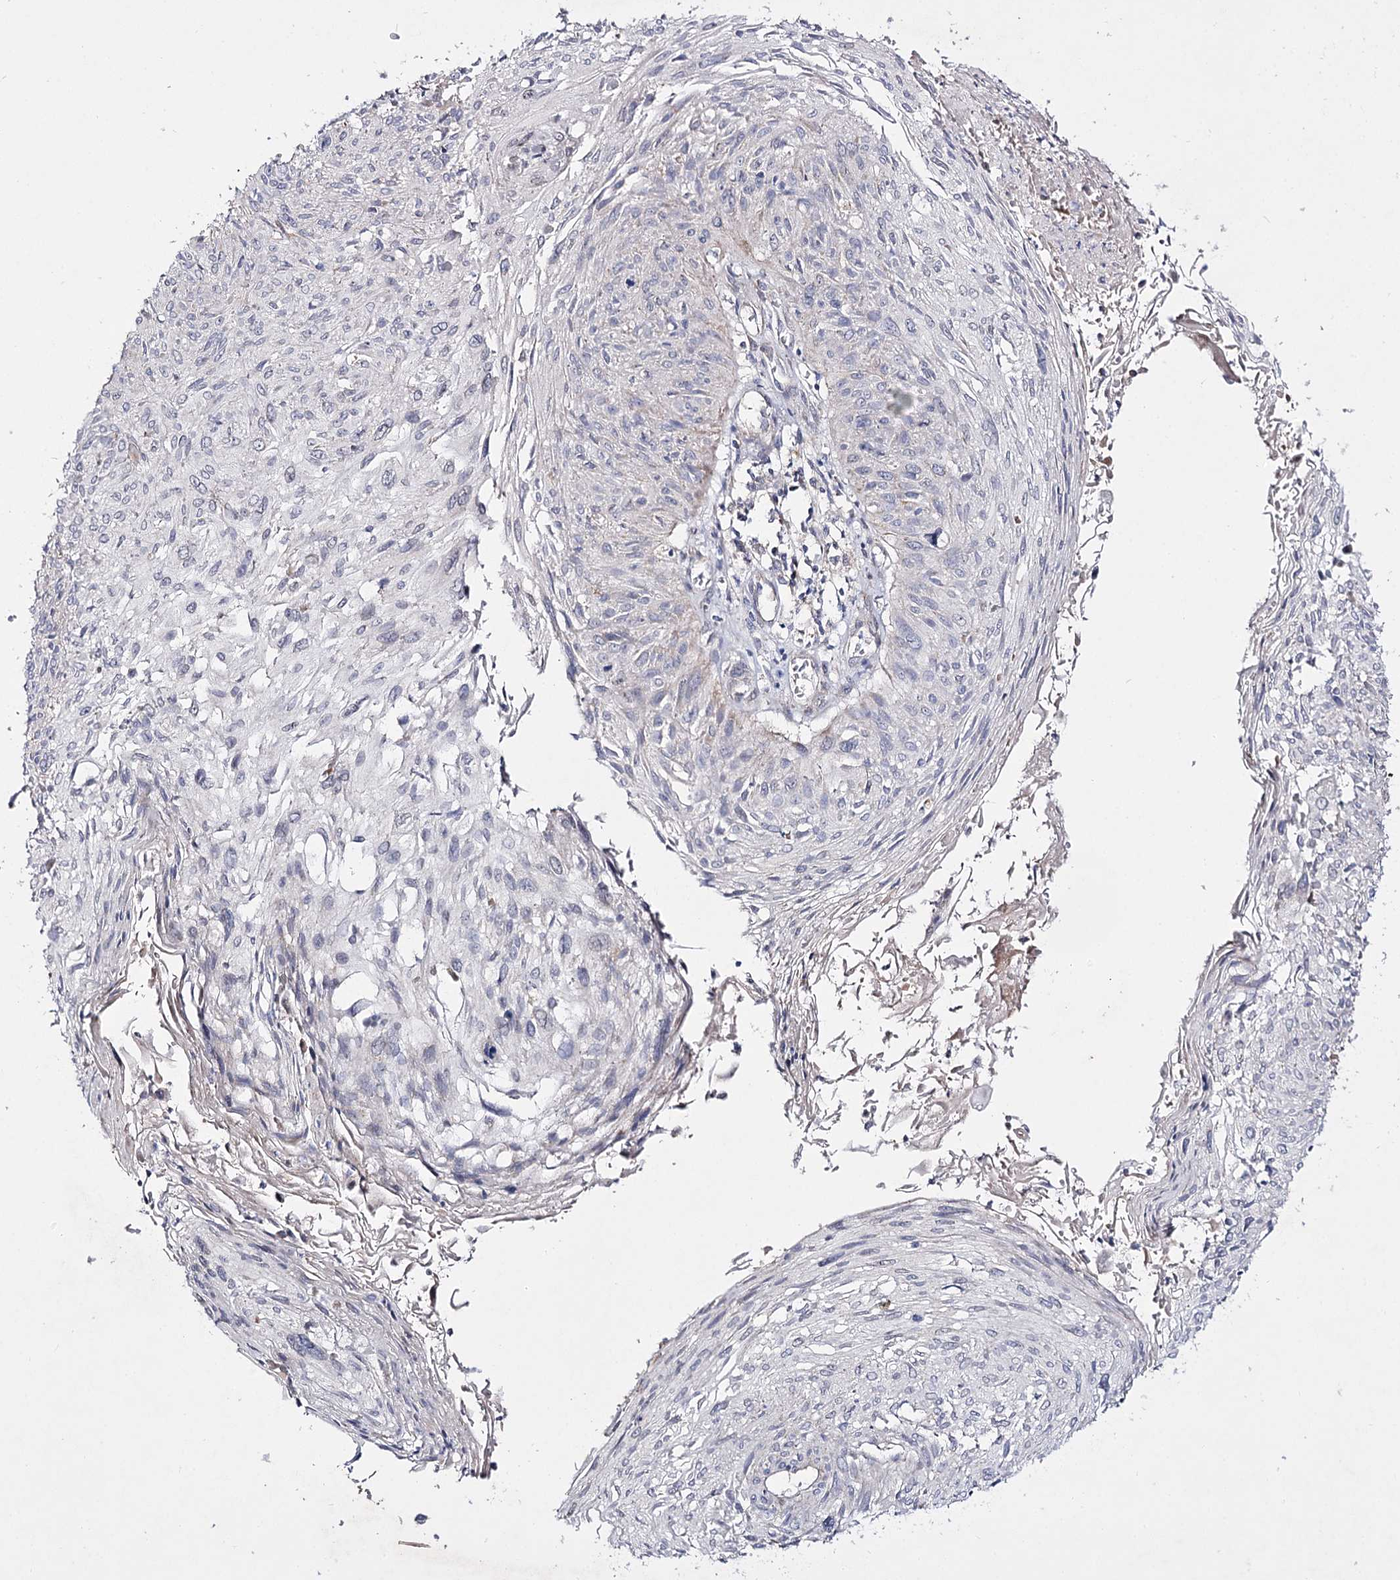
{"staining": {"intensity": "negative", "quantity": "none", "location": "none"}, "tissue": "cervical cancer", "cell_type": "Tumor cells", "image_type": "cancer", "snomed": [{"axis": "morphology", "description": "Squamous cell carcinoma, NOS"}, {"axis": "topography", "description": "Cervix"}], "caption": "IHC of cervical cancer reveals no expression in tumor cells. The staining is performed using DAB (3,3'-diaminobenzidine) brown chromogen with nuclei counter-stained in using hematoxylin.", "gene": "C11orf80", "patient": {"sex": "female", "age": 51}}